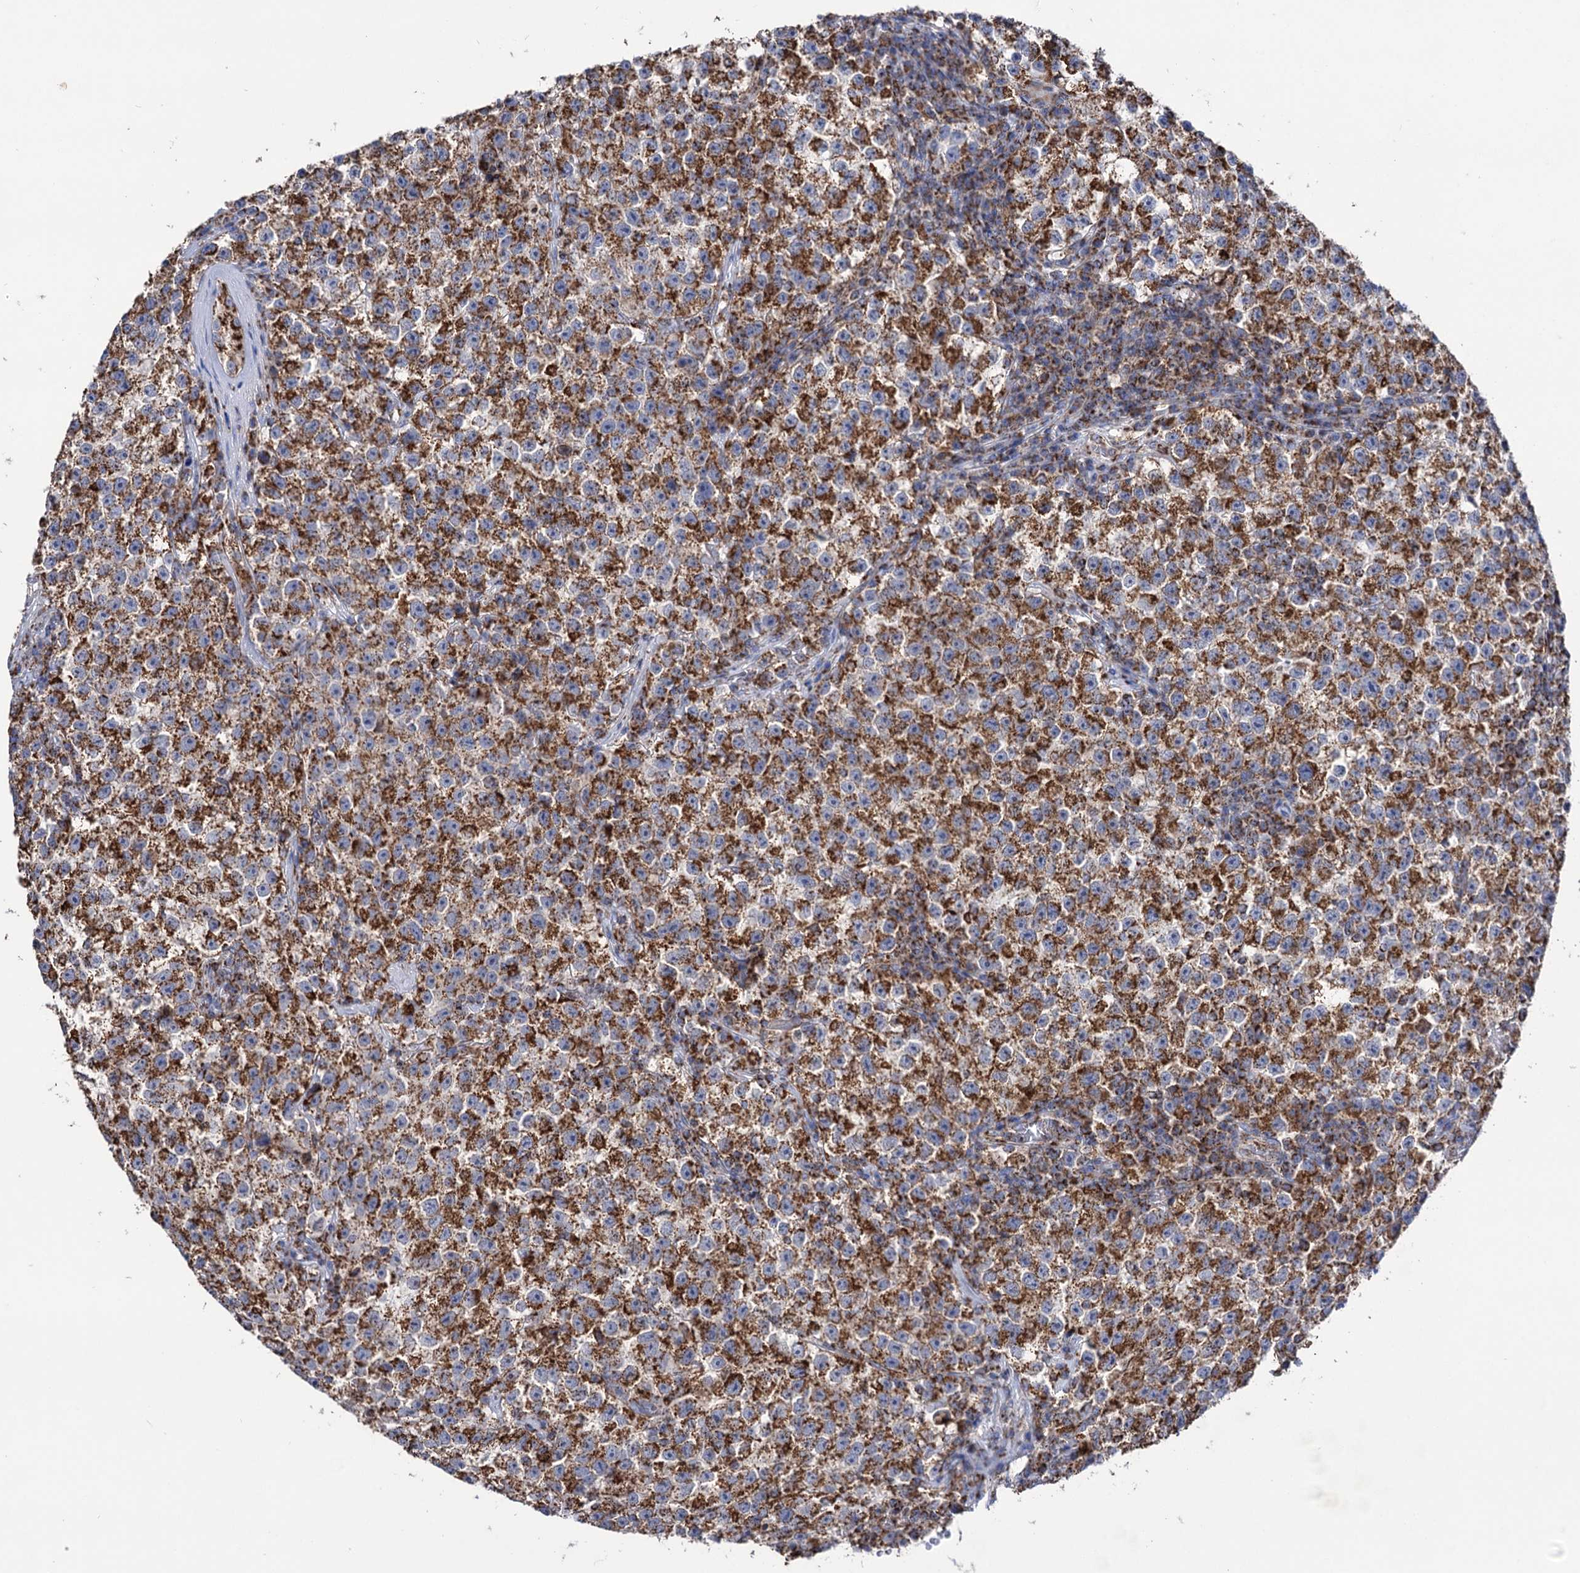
{"staining": {"intensity": "strong", "quantity": ">75%", "location": "cytoplasmic/membranous"}, "tissue": "testis cancer", "cell_type": "Tumor cells", "image_type": "cancer", "snomed": [{"axis": "morphology", "description": "Seminoma, NOS"}, {"axis": "topography", "description": "Testis"}], "caption": "Protein analysis of seminoma (testis) tissue shows strong cytoplasmic/membranous expression in approximately >75% of tumor cells. Immunohistochemistry stains the protein in brown and the nuclei are stained blue.", "gene": "ABHD10", "patient": {"sex": "male", "age": 22}}